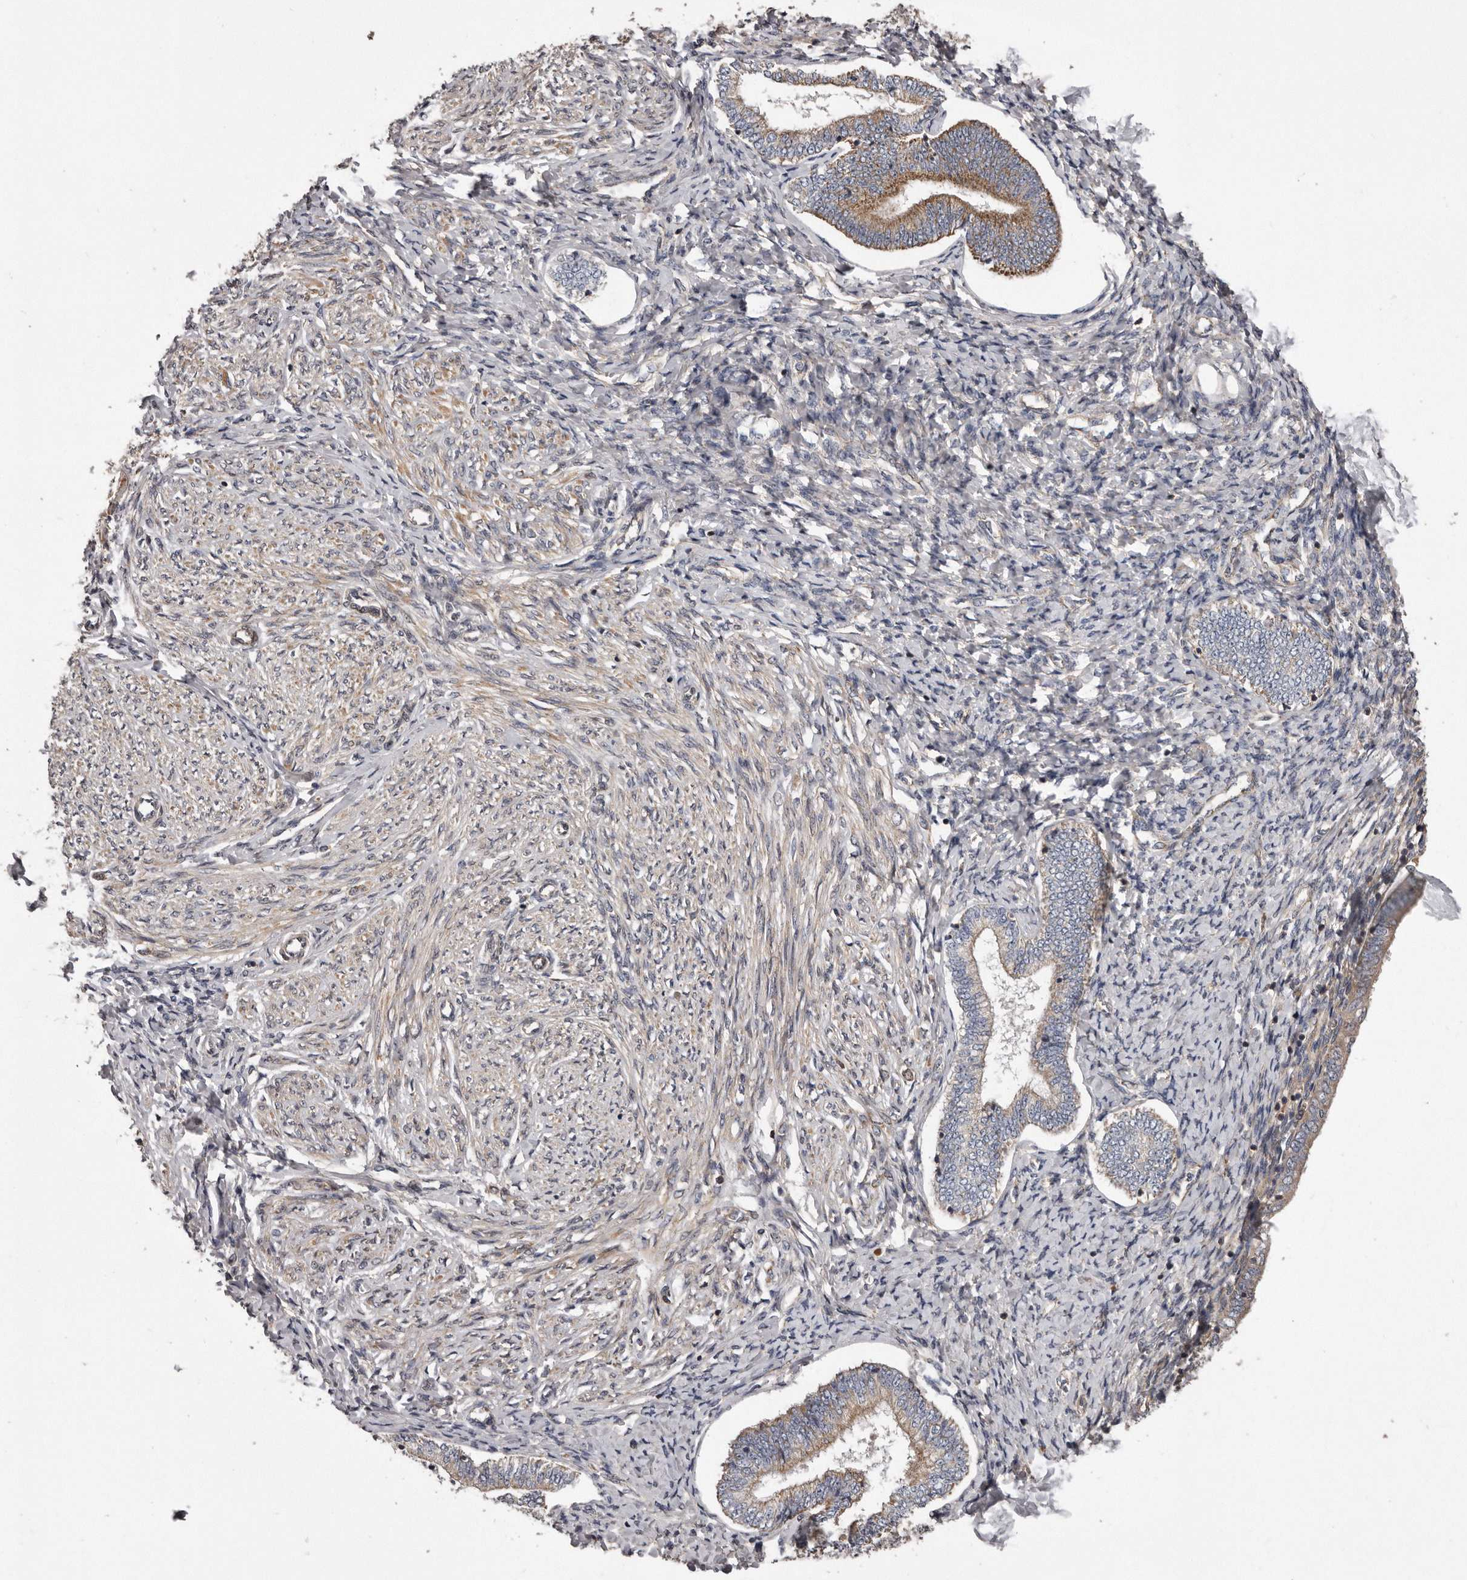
{"staining": {"intensity": "weak", "quantity": "25%-75%", "location": "cytoplasmic/membranous"}, "tissue": "endometrium", "cell_type": "Cells in endometrial stroma", "image_type": "normal", "snomed": [{"axis": "morphology", "description": "Normal tissue, NOS"}, {"axis": "topography", "description": "Endometrium"}], "caption": "Immunohistochemical staining of benign endometrium displays 25%-75% levels of weak cytoplasmic/membranous protein expression in about 25%-75% of cells in endometrial stroma. (IHC, brightfield microscopy, high magnification).", "gene": "ARMCX1", "patient": {"sex": "female", "age": 72}}